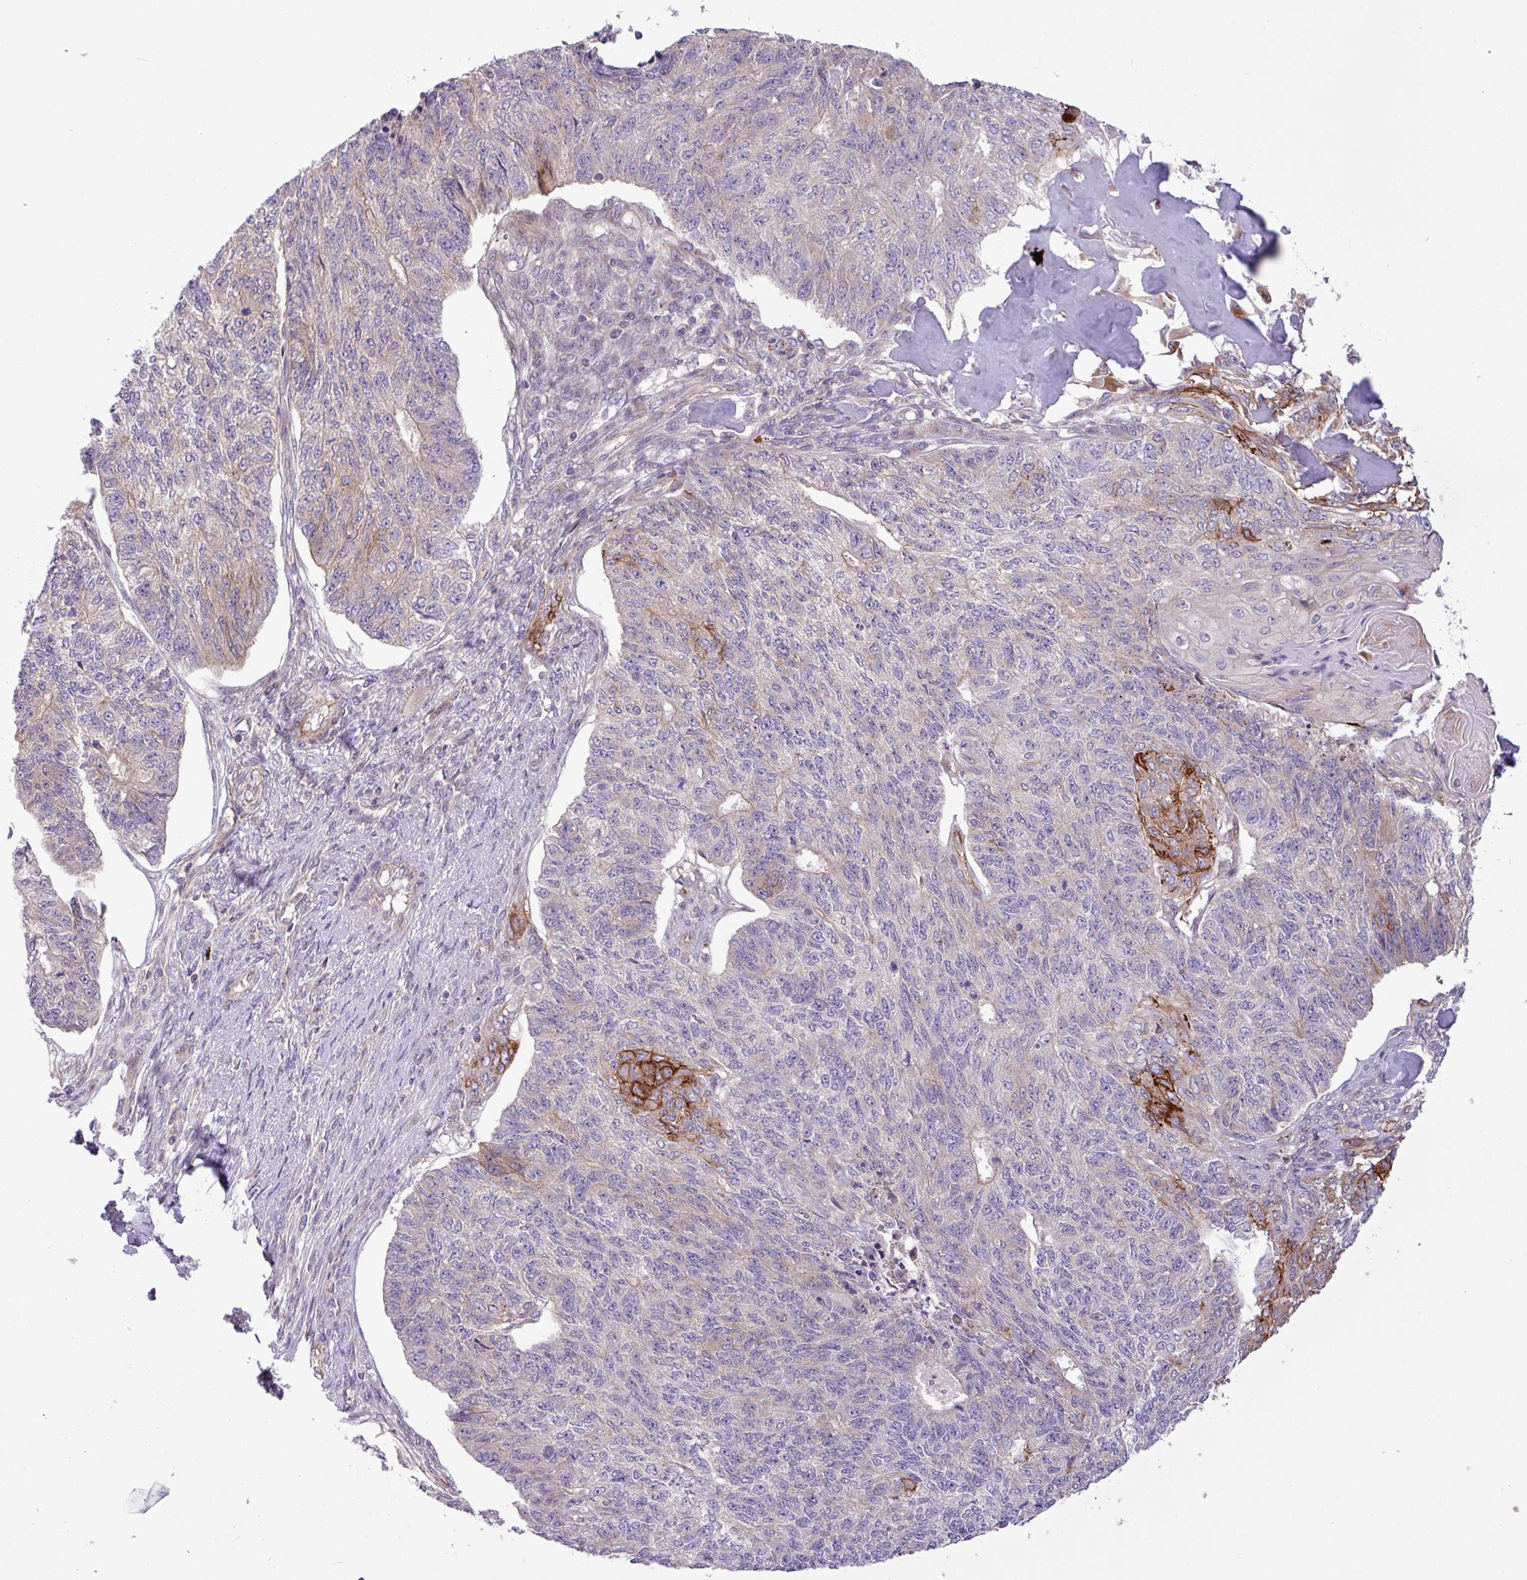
{"staining": {"intensity": "strong", "quantity": "<25%", "location": "cytoplasmic/membranous"}, "tissue": "endometrial cancer", "cell_type": "Tumor cells", "image_type": "cancer", "snomed": [{"axis": "morphology", "description": "Adenocarcinoma, NOS"}, {"axis": "topography", "description": "Endometrium"}], "caption": "High-magnification brightfield microscopy of endometrial adenocarcinoma stained with DAB (brown) and counterstained with hematoxylin (blue). tumor cells exhibit strong cytoplasmic/membranous positivity is present in about<25% of cells.", "gene": "RAB19", "patient": {"sex": "female", "age": 32}}